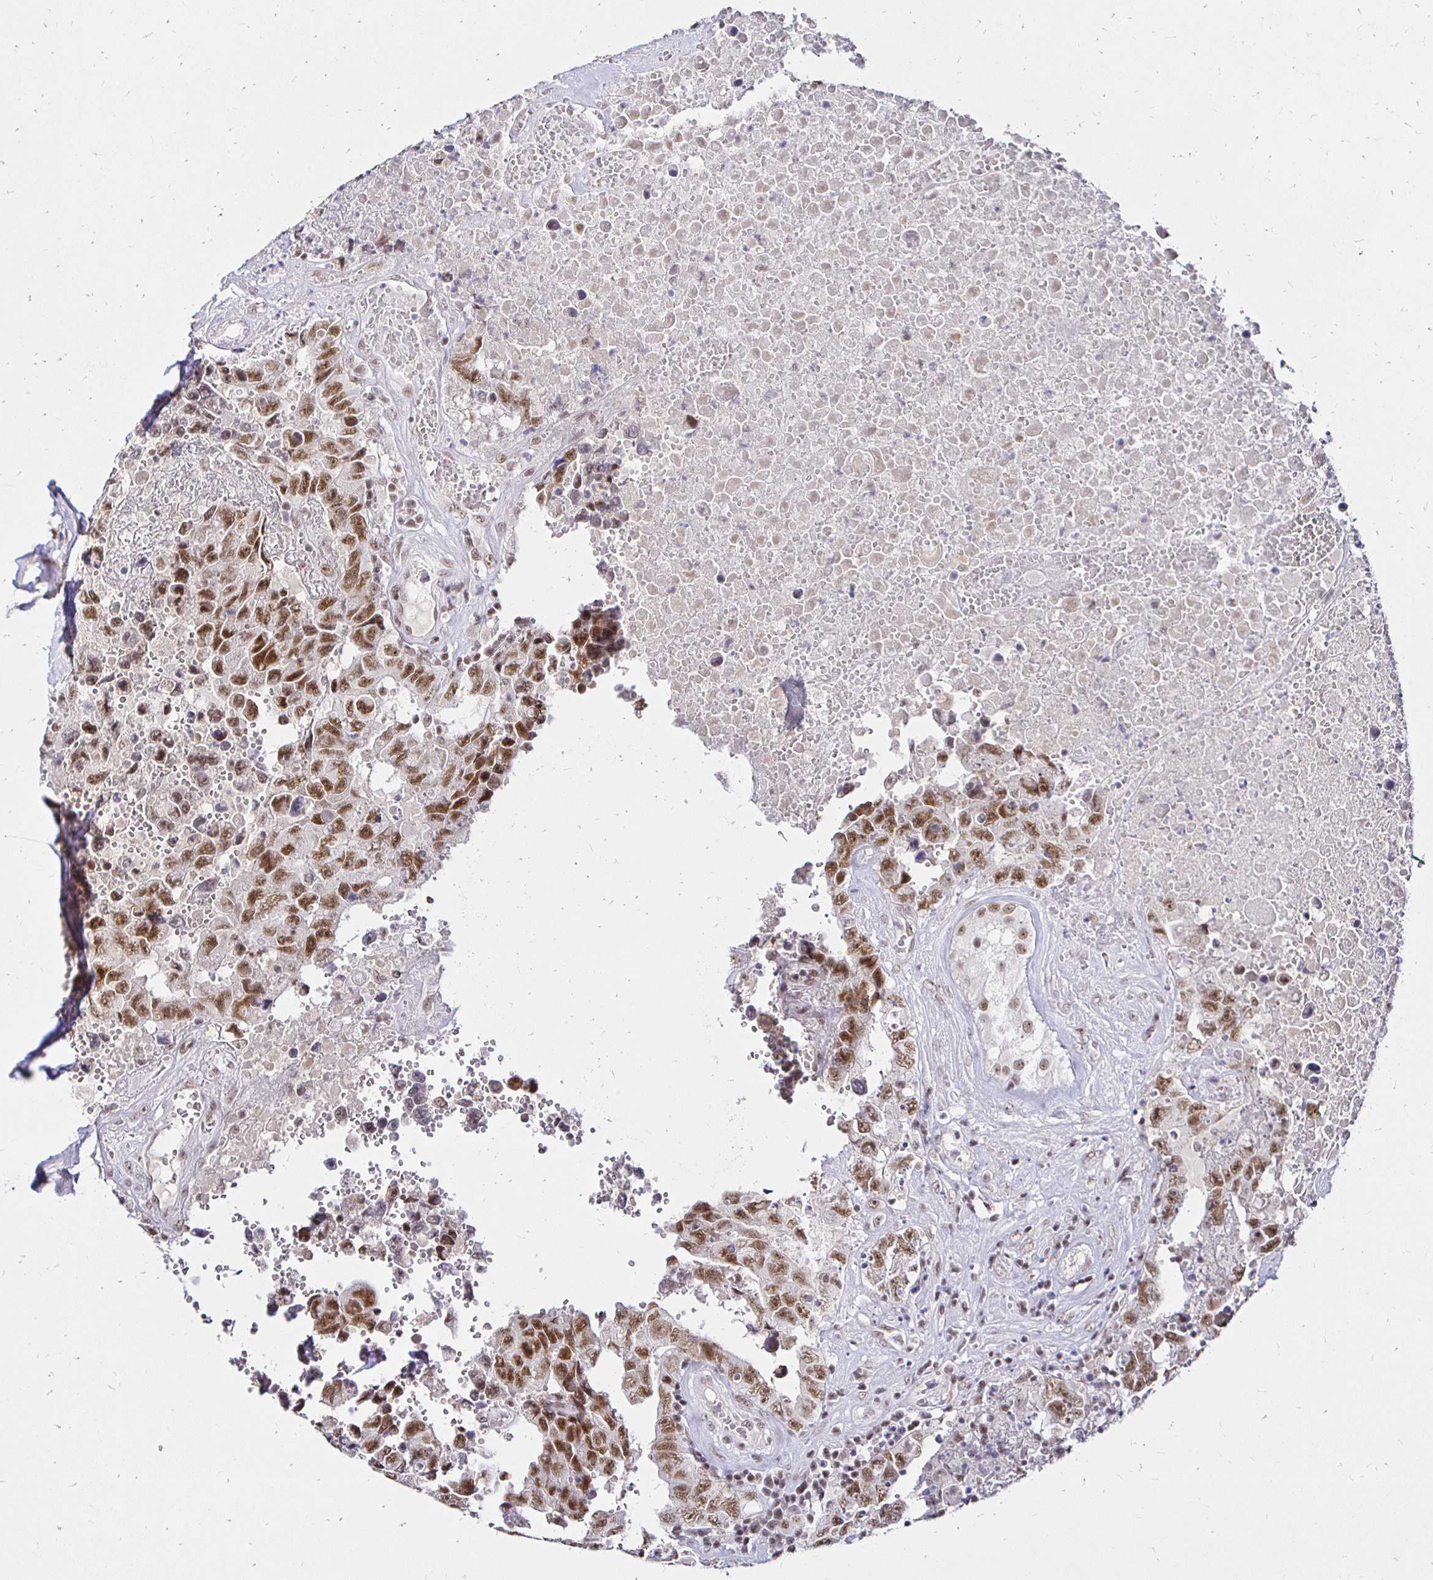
{"staining": {"intensity": "moderate", "quantity": ">75%", "location": "nuclear"}, "tissue": "testis cancer", "cell_type": "Tumor cells", "image_type": "cancer", "snomed": [{"axis": "morphology", "description": "Normal tissue, NOS"}, {"axis": "morphology", "description": "Carcinoma, Embryonal, NOS"}, {"axis": "topography", "description": "Testis"}, {"axis": "topography", "description": "Epididymis"}], "caption": "Embryonal carcinoma (testis) stained for a protein shows moderate nuclear positivity in tumor cells. (DAB = brown stain, brightfield microscopy at high magnification).", "gene": "SIN3A", "patient": {"sex": "male", "age": 25}}